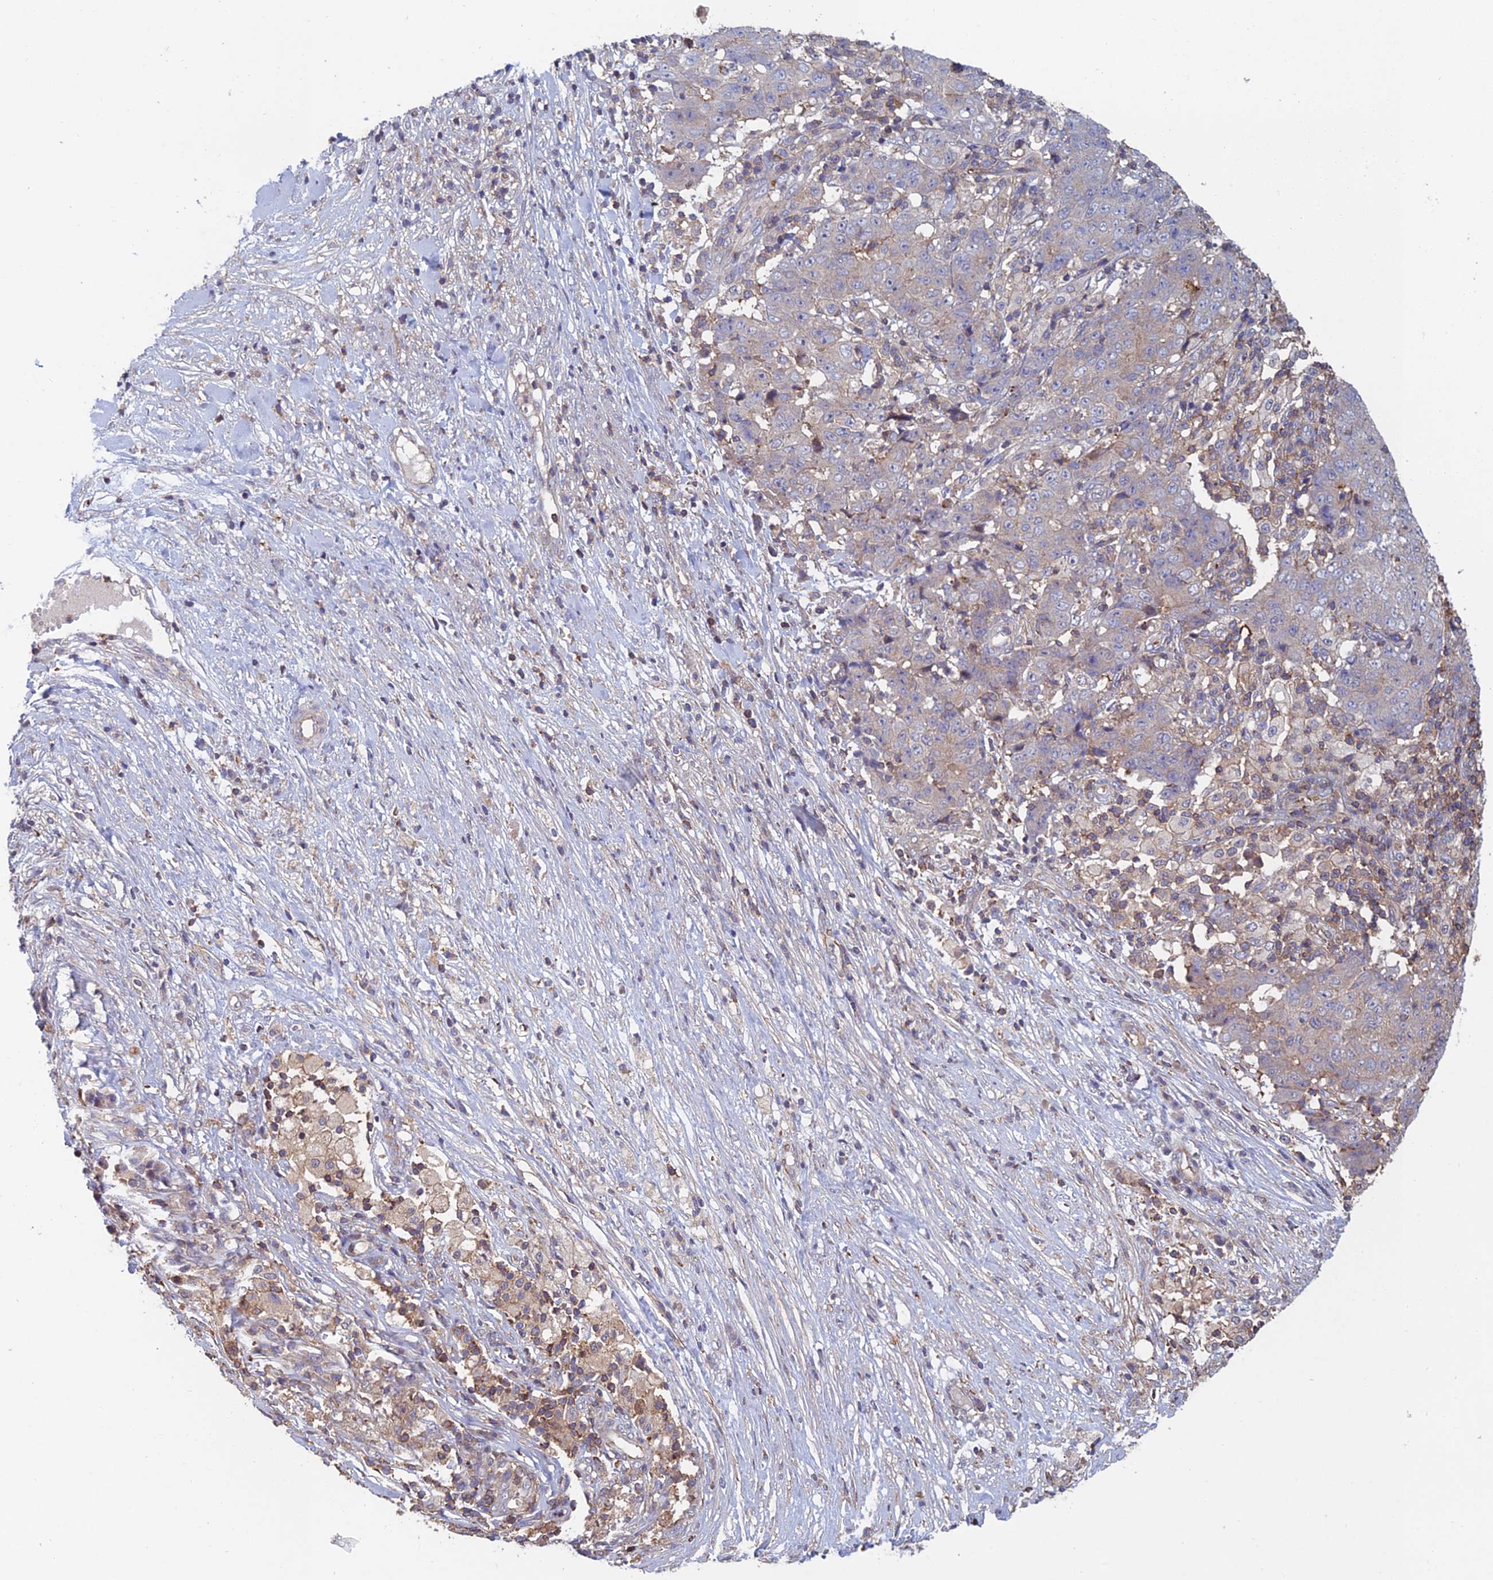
{"staining": {"intensity": "negative", "quantity": "none", "location": "none"}, "tissue": "ovarian cancer", "cell_type": "Tumor cells", "image_type": "cancer", "snomed": [{"axis": "morphology", "description": "Carcinoma, endometroid"}, {"axis": "topography", "description": "Ovary"}], "caption": "High magnification brightfield microscopy of ovarian endometroid carcinoma stained with DAB (3,3'-diaminobenzidine) (brown) and counterstained with hematoxylin (blue): tumor cells show no significant expression.", "gene": "C15orf62", "patient": {"sex": "female", "age": 42}}